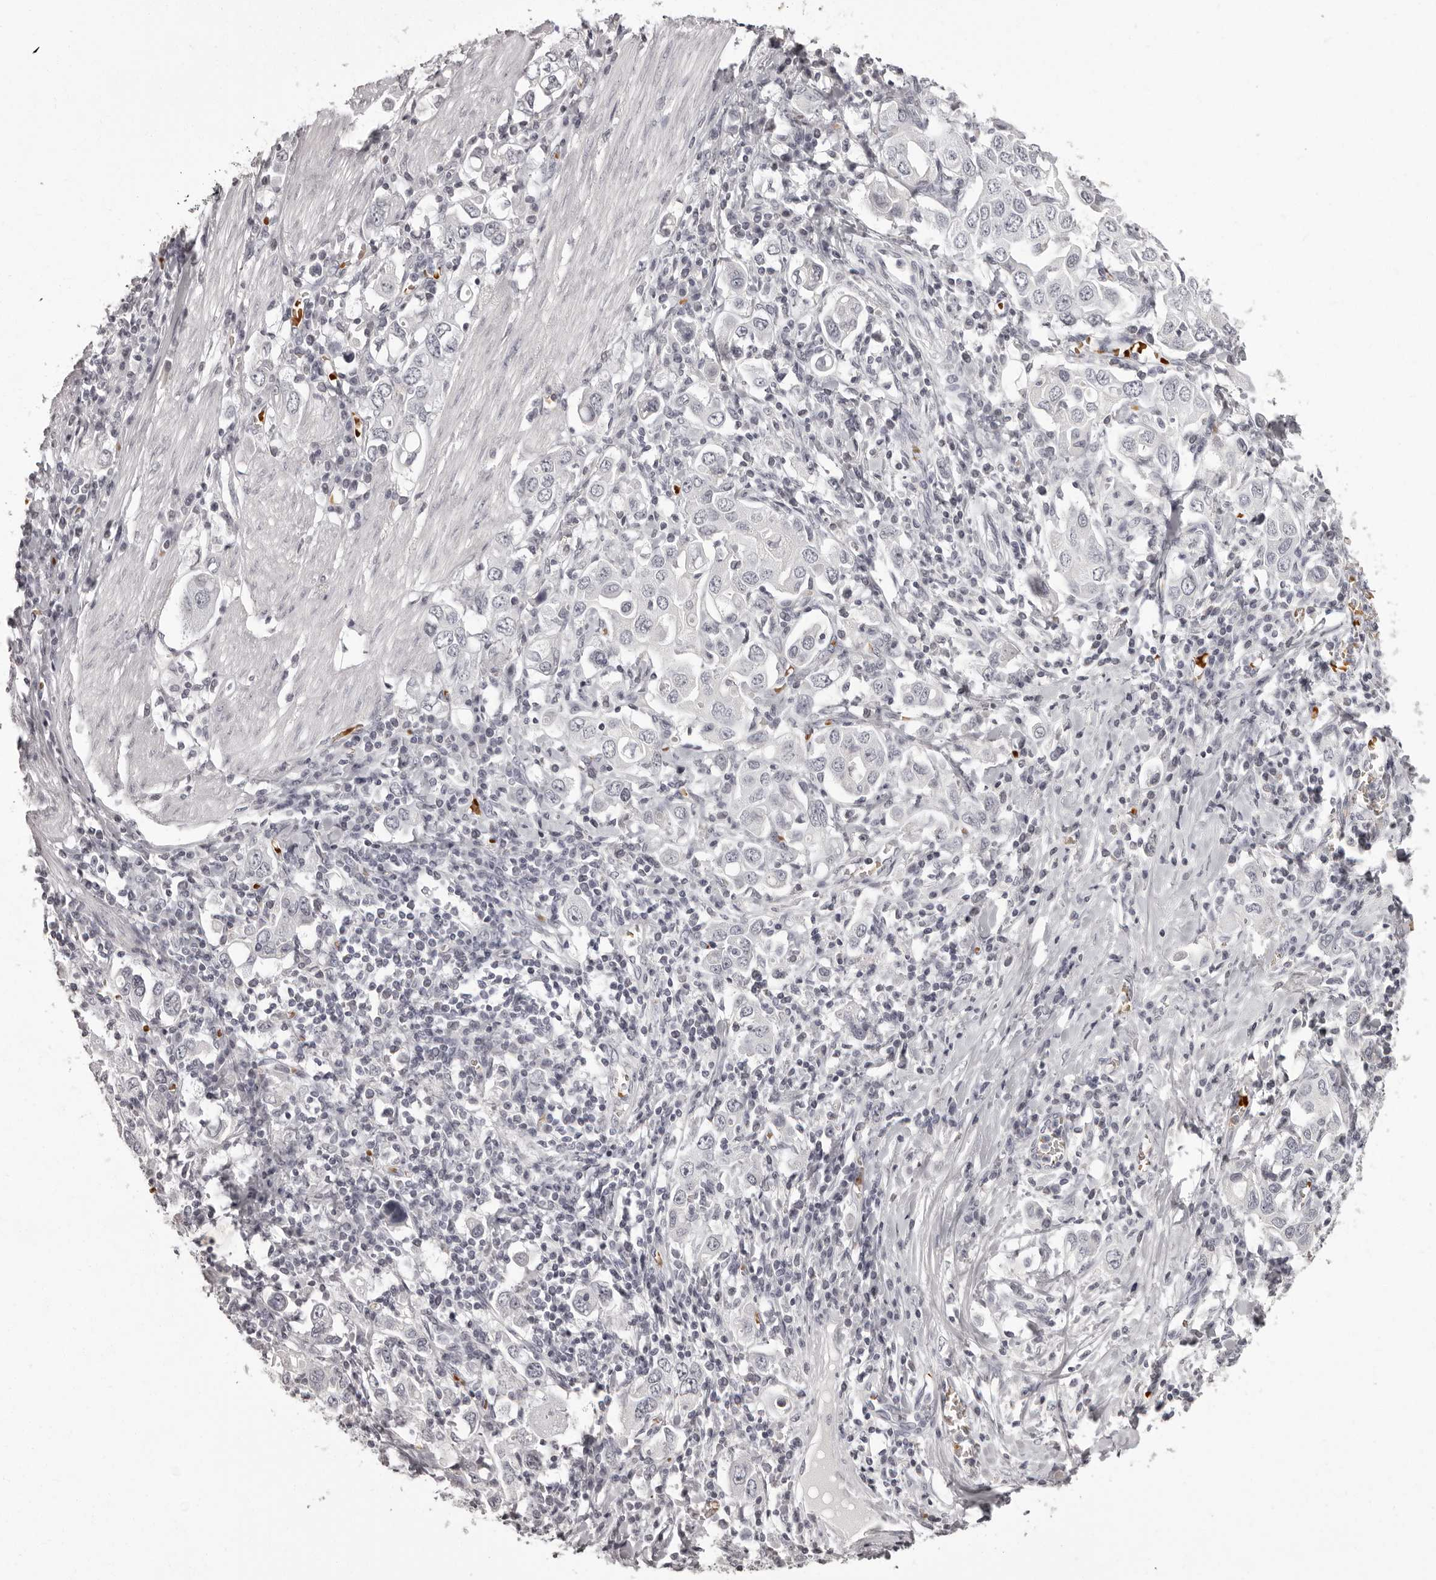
{"staining": {"intensity": "negative", "quantity": "none", "location": "none"}, "tissue": "stomach cancer", "cell_type": "Tumor cells", "image_type": "cancer", "snomed": [{"axis": "morphology", "description": "Adenocarcinoma, NOS"}, {"axis": "topography", "description": "Stomach, upper"}], "caption": "Stomach cancer was stained to show a protein in brown. There is no significant positivity in tumor cells.", "gene": "C8orf74", "patient": {"sex": "male", "age": 62}}